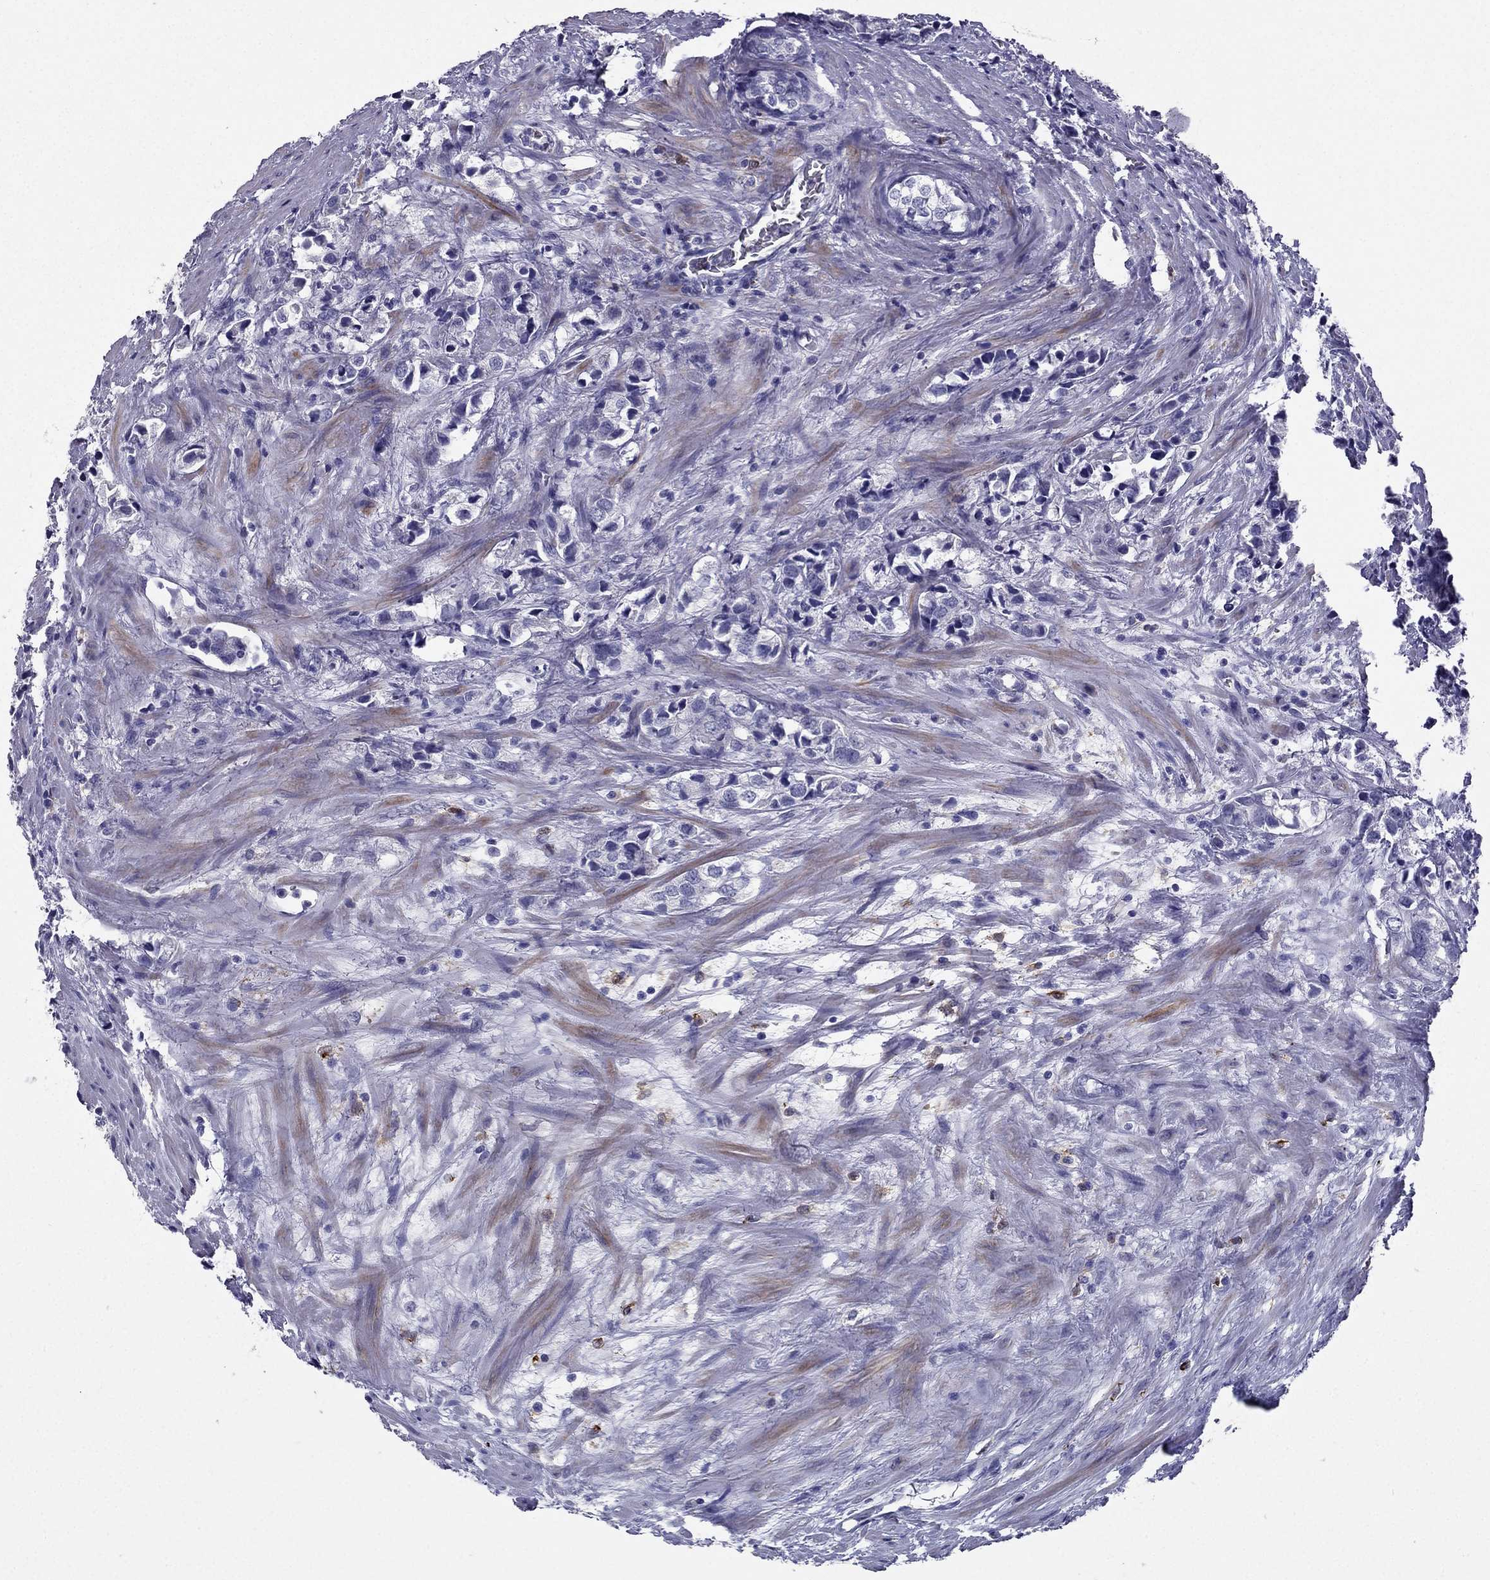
{"staining": {"intensity": "negative", "quantity": "none", "location": "none"}, "tissue": "prostate cancer", "cell_type": "Tumor cells", "image_type": "cancer", "snomed": [{"axis": "morphology", "description": "Adenocarcinoma, NOS"}, {"axis": "topography", "description": "Prostate and seminal vesicle, NOS"}], "caption": "The immunohistochemistry image has no significant staining in tumor cells of prostate cancer (adenocarcinoma) tissue.", "gene": "LMTK3", "patient": {"sex": "male", "age": 63}}